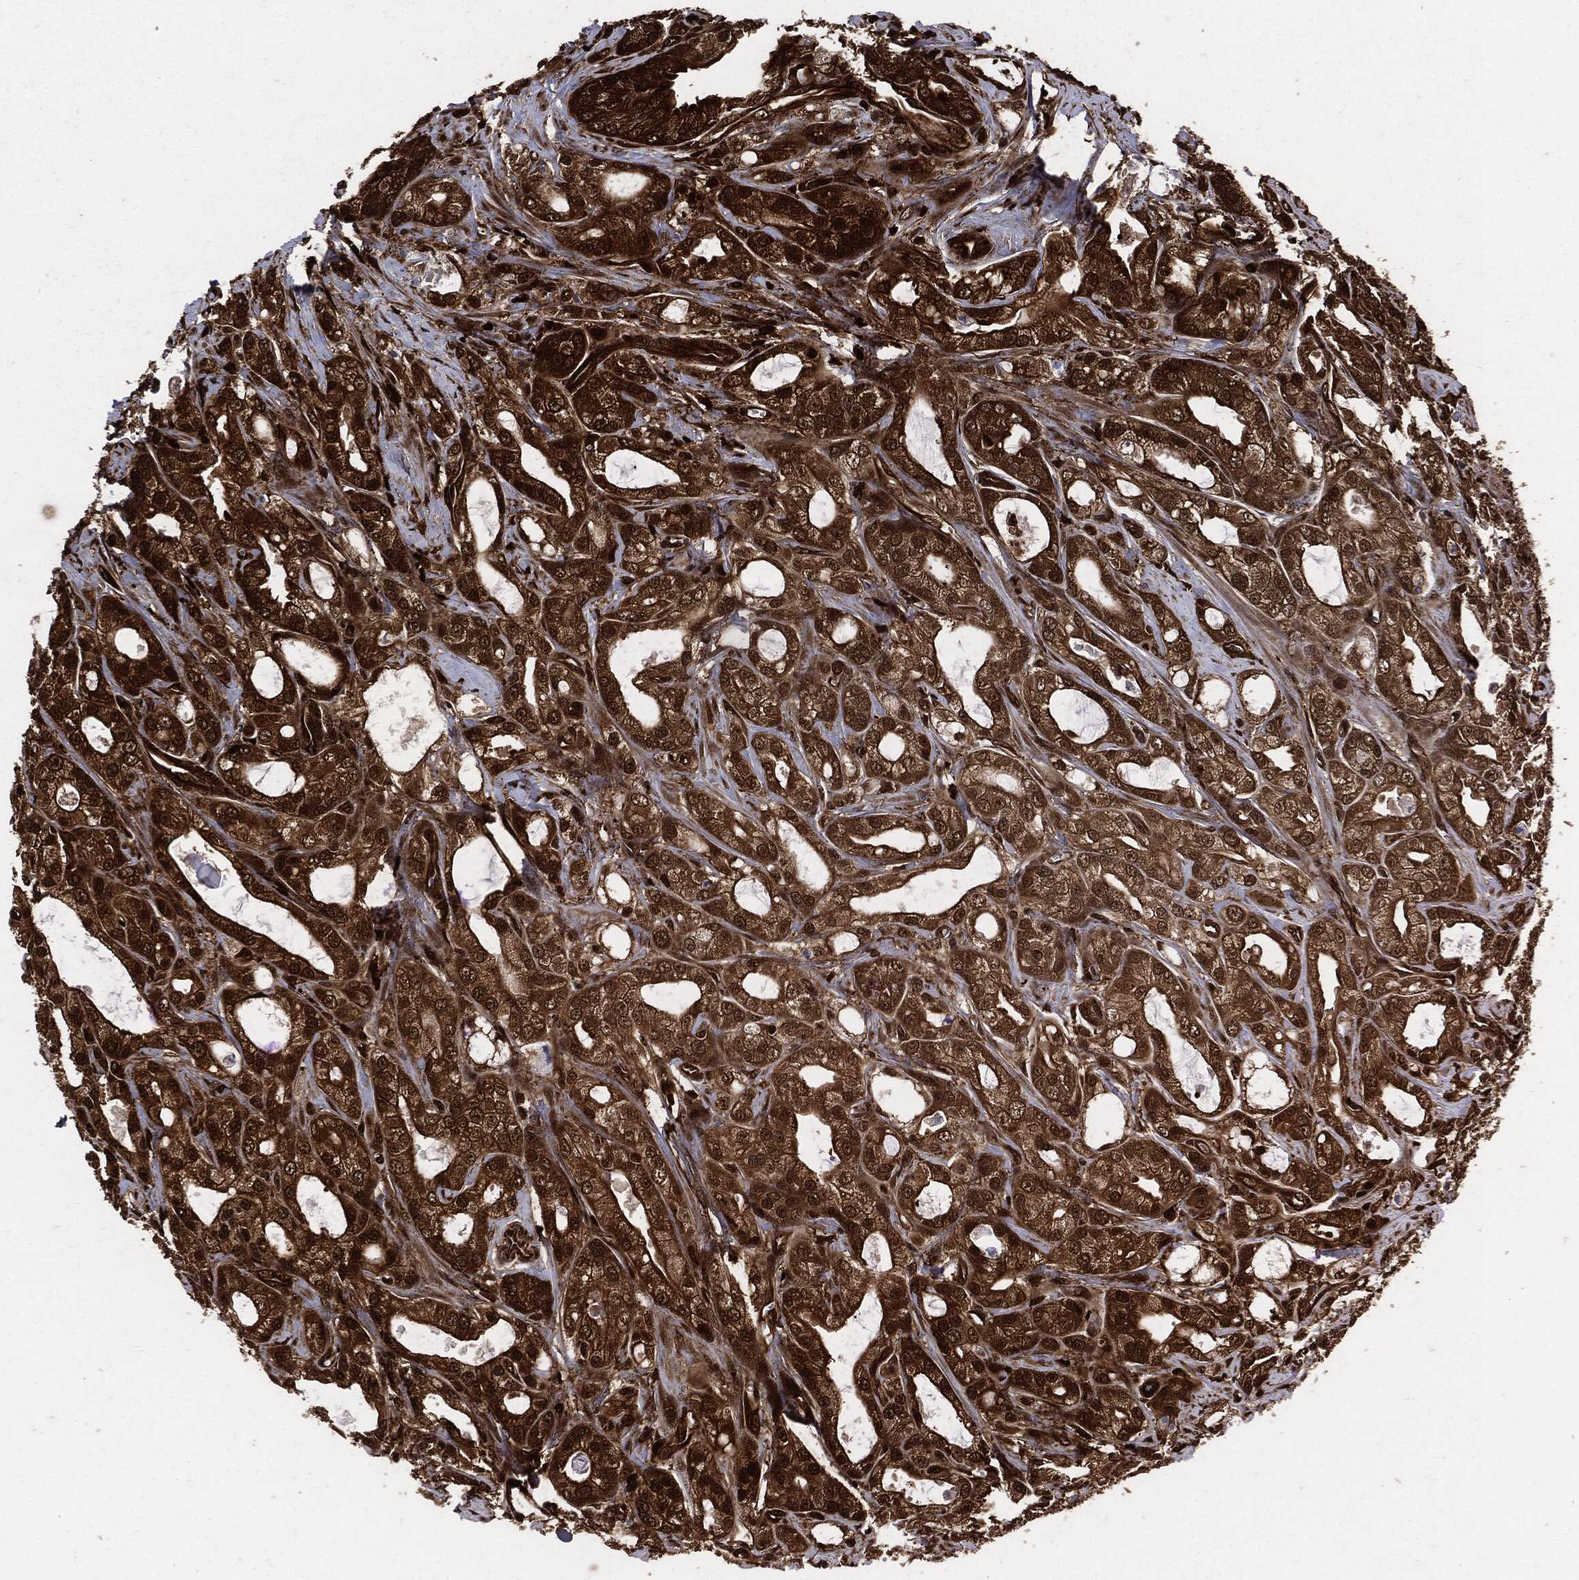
{"staining": {"intensity": "strong", "quantity": "25%-75%", "location": "cytoplasmic/membranous"}, "tissue": "prostate cancer", "cell_type": "Tumor cells", "image_type": "cancer", "snomed": [{"axis": "morphology", "description": "Adenocarcinoma, NOS"}, {"axis": "morphology", "description": "Adenocarcinoma, High grade"}, {"axis": "topography", "description": "Prostate"}], "caption": "Immunohistochemistry (IHC) (DAB) staining of adenocarcinoma (prostate) displays strong cytoplasmic/membranous protein expression in about 25%-75% of tumor cells. (Brightfield microscopy of DAB IHC at high magnification).", "gene": "YWHAB", "patient": {"sex": "male", "age": 70}}